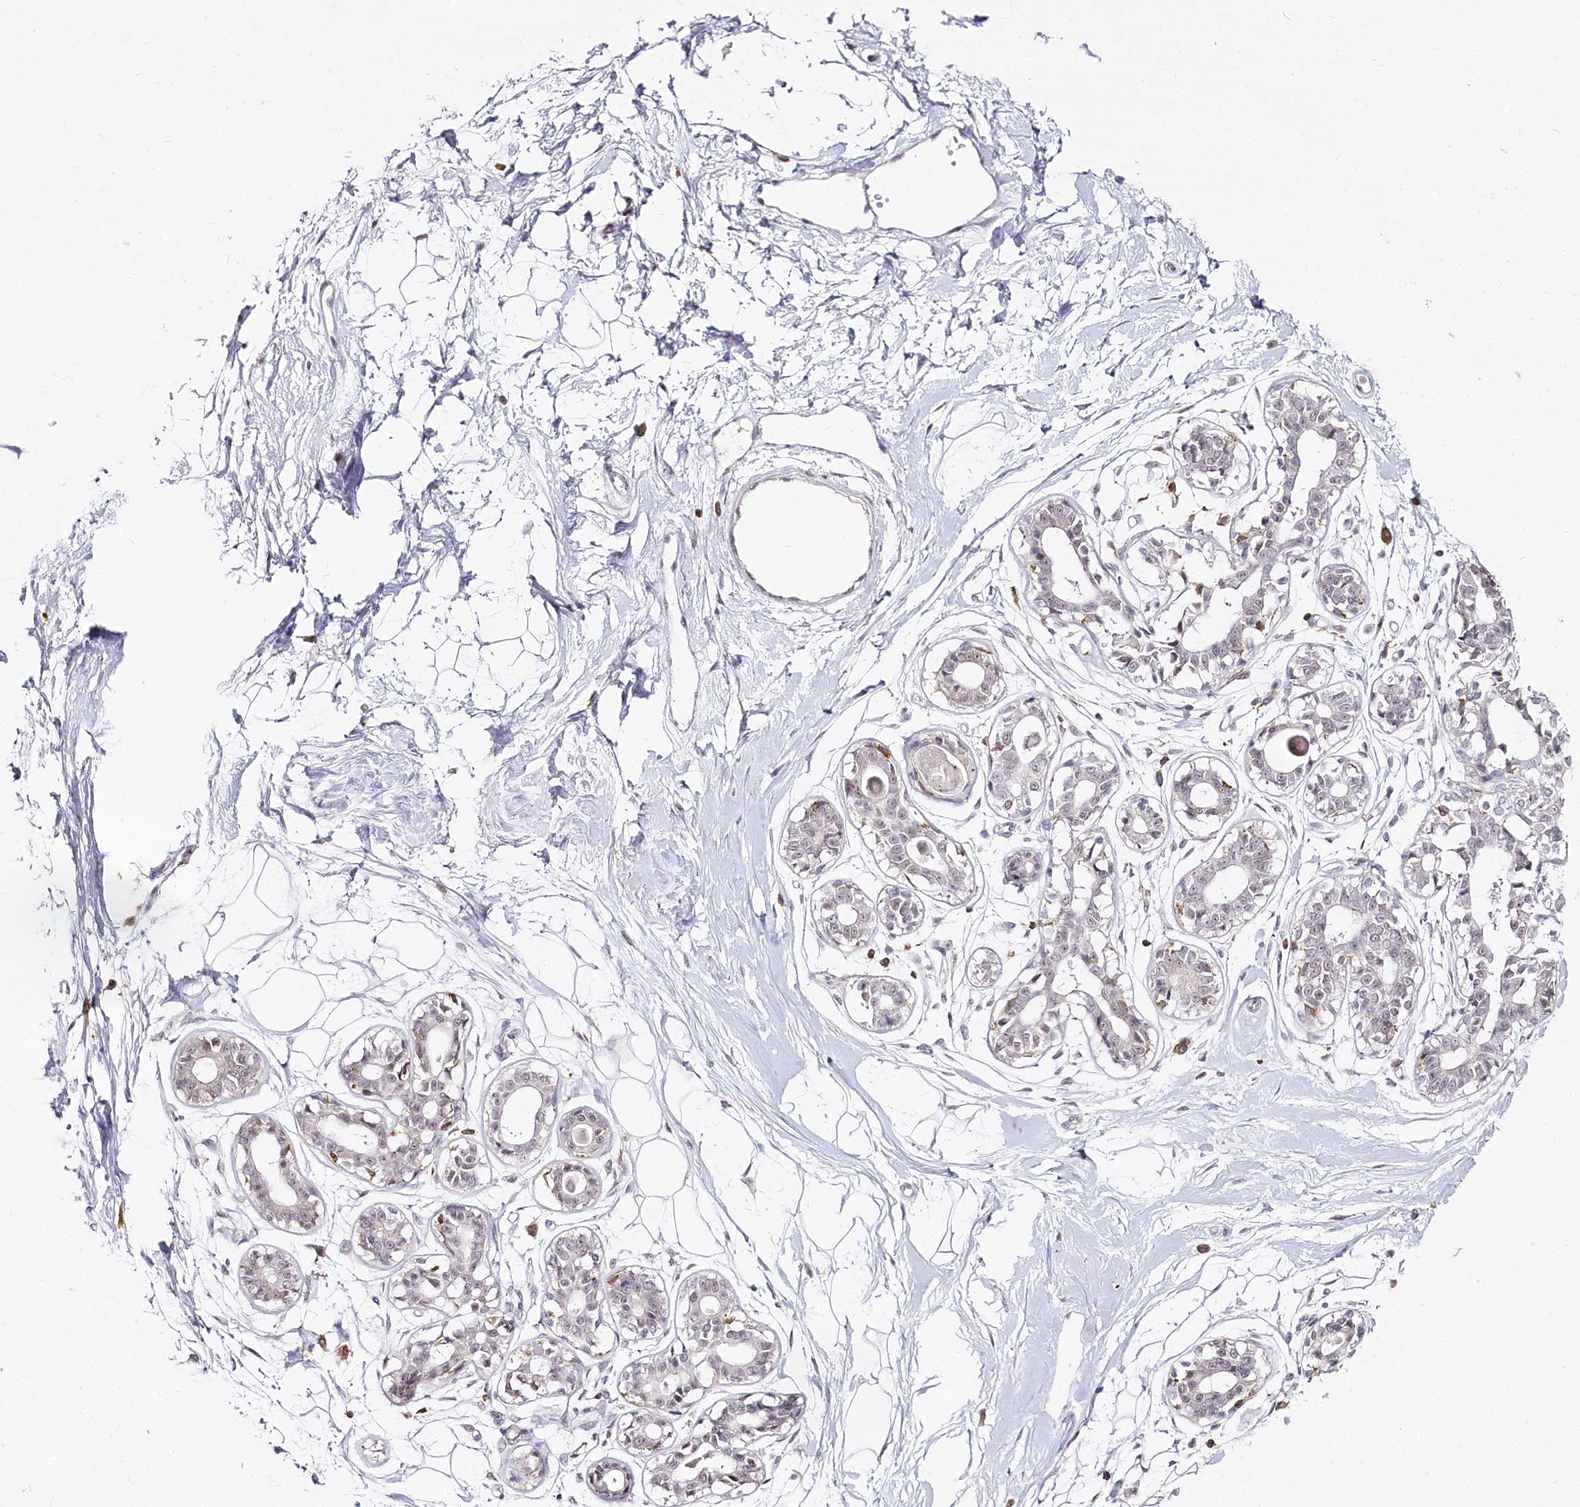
{"staining": {"intensity": "negative", "quantity": "none", "location": "none"}, "tissue": "breast", "cell_type": "Adipocytes", "image_type": "normal", "snomed": [{"axis": "morphology", "description": "Normal tissue, NOS"}, {"axis": "topography", "description": "Breast"}], "caption": "A histopathology image of breast stained for a protein reveals no brown staining in adipocytes. The staining is performed using DAB (3,3'-diaminobenzidine) brown chromogen with nuclei counter-stained in using hematoxylin.", "gene": "DOCK2", "patient": {"sex": "female", "age": 45}}